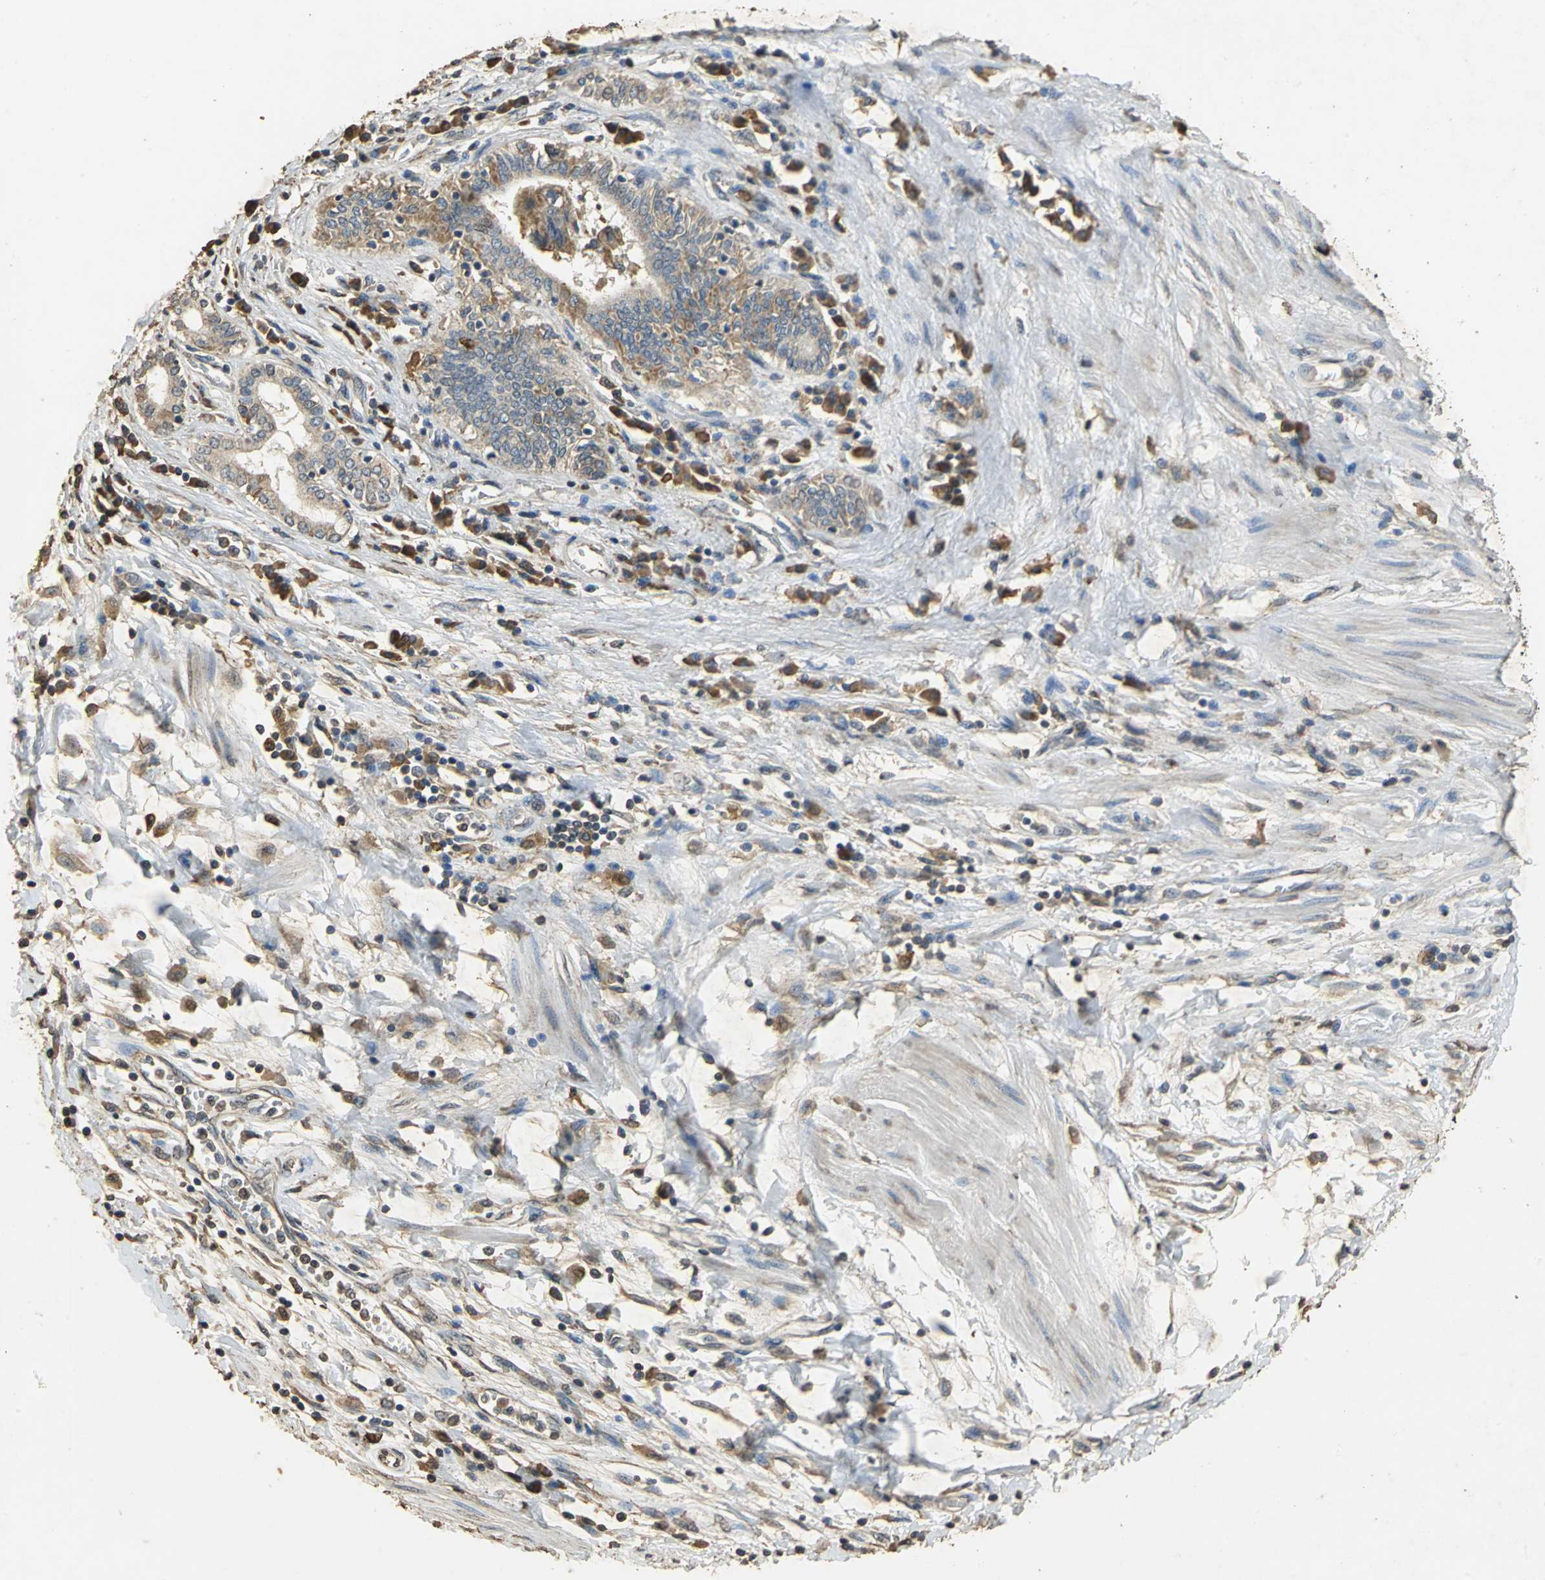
{"staining": {"intensity": "moderate", "quantity": ">75%", "location": "cytoplasmic/membranous"}, "tissue": "pancreatic cancer", "cell_type": "Tumor cells", "image_type": "cancer", "snomed": [{"axis": "morphology", "description": "Adenocarcinoma, NOS"}, {"axis": "topography", "description": "Pancreas"}], "caption": "Pancreatic cancer (adenocarcinoma) was stained to show a protein in brown. There is medium levels of moderate cytoplasmic/membranous positivity in approximately >75% of tumor cells. The staining is performed using DAB brown chromogen to label protein expression. The nuclei are counter-stained blue using hematoxylin.", "gene": "ACSL4", "patient": {"sex": "female", "age": 48}}